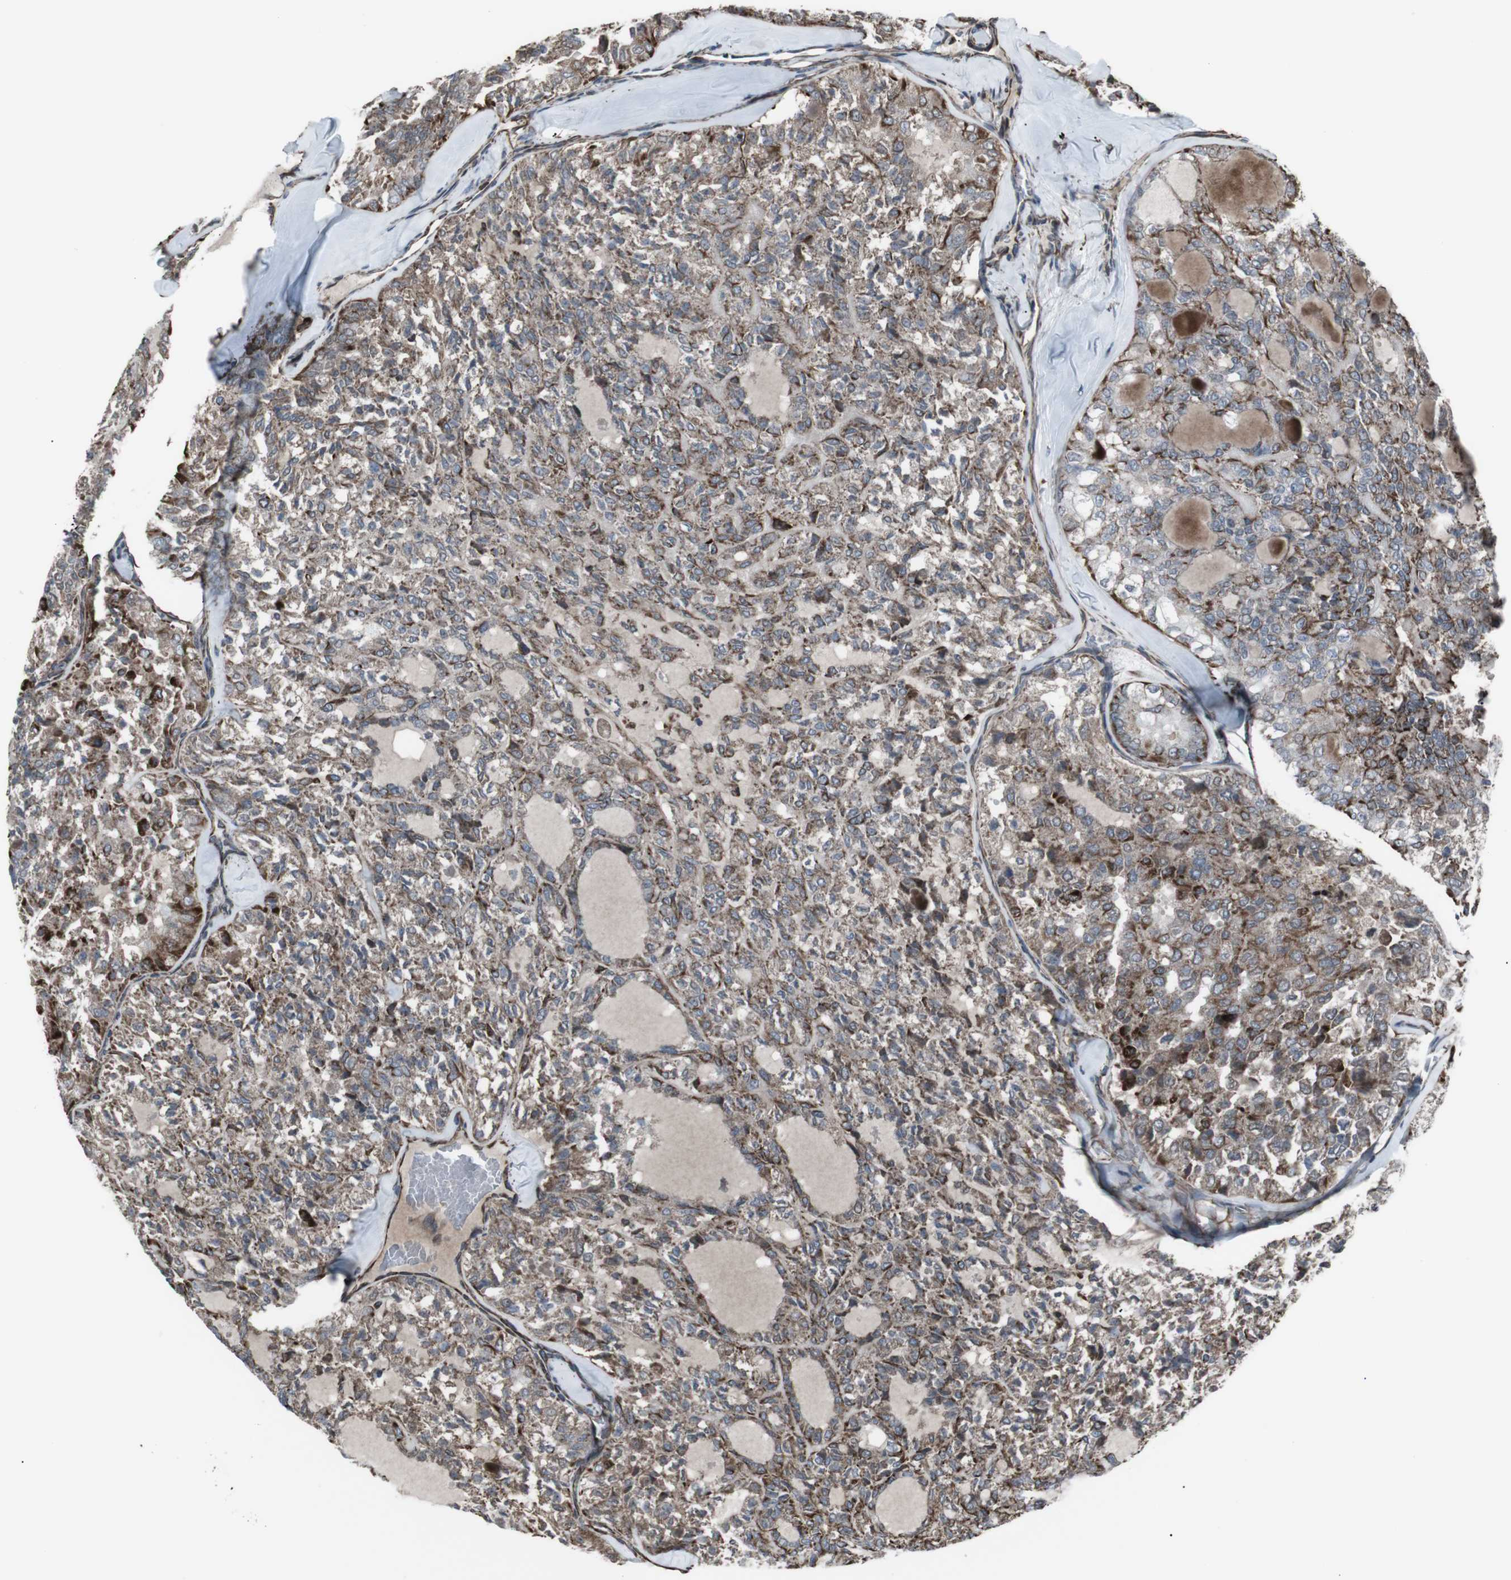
{"staining": {"intensity": "moderate", "quantity": ">75%", "location": "cytoplasmic/membranous"}, "tissue": "thyroid cancer", "cell_type": "Tumor cells", "image_type": "cancer", "snomed": [{"axis": "morphology", "description": "Follicular adenoma carcinoma, NOS"}, {"axis": "topography", "description": "Thyroid gland"}], "caption": "IHC photomicrograph of neoplastic tissue: human thyroid cancer (follicular adenoma carcinoma) stained using immunohistochemistry demonstrates medium levels of moderate protein expression localized specifically in the cytoplasmic/membranous of tumor cells, appearing as a cytoplasmic/membranous brown color.", "gene": "TMEM141", "patient": {"sex": "male", "age": 75}}